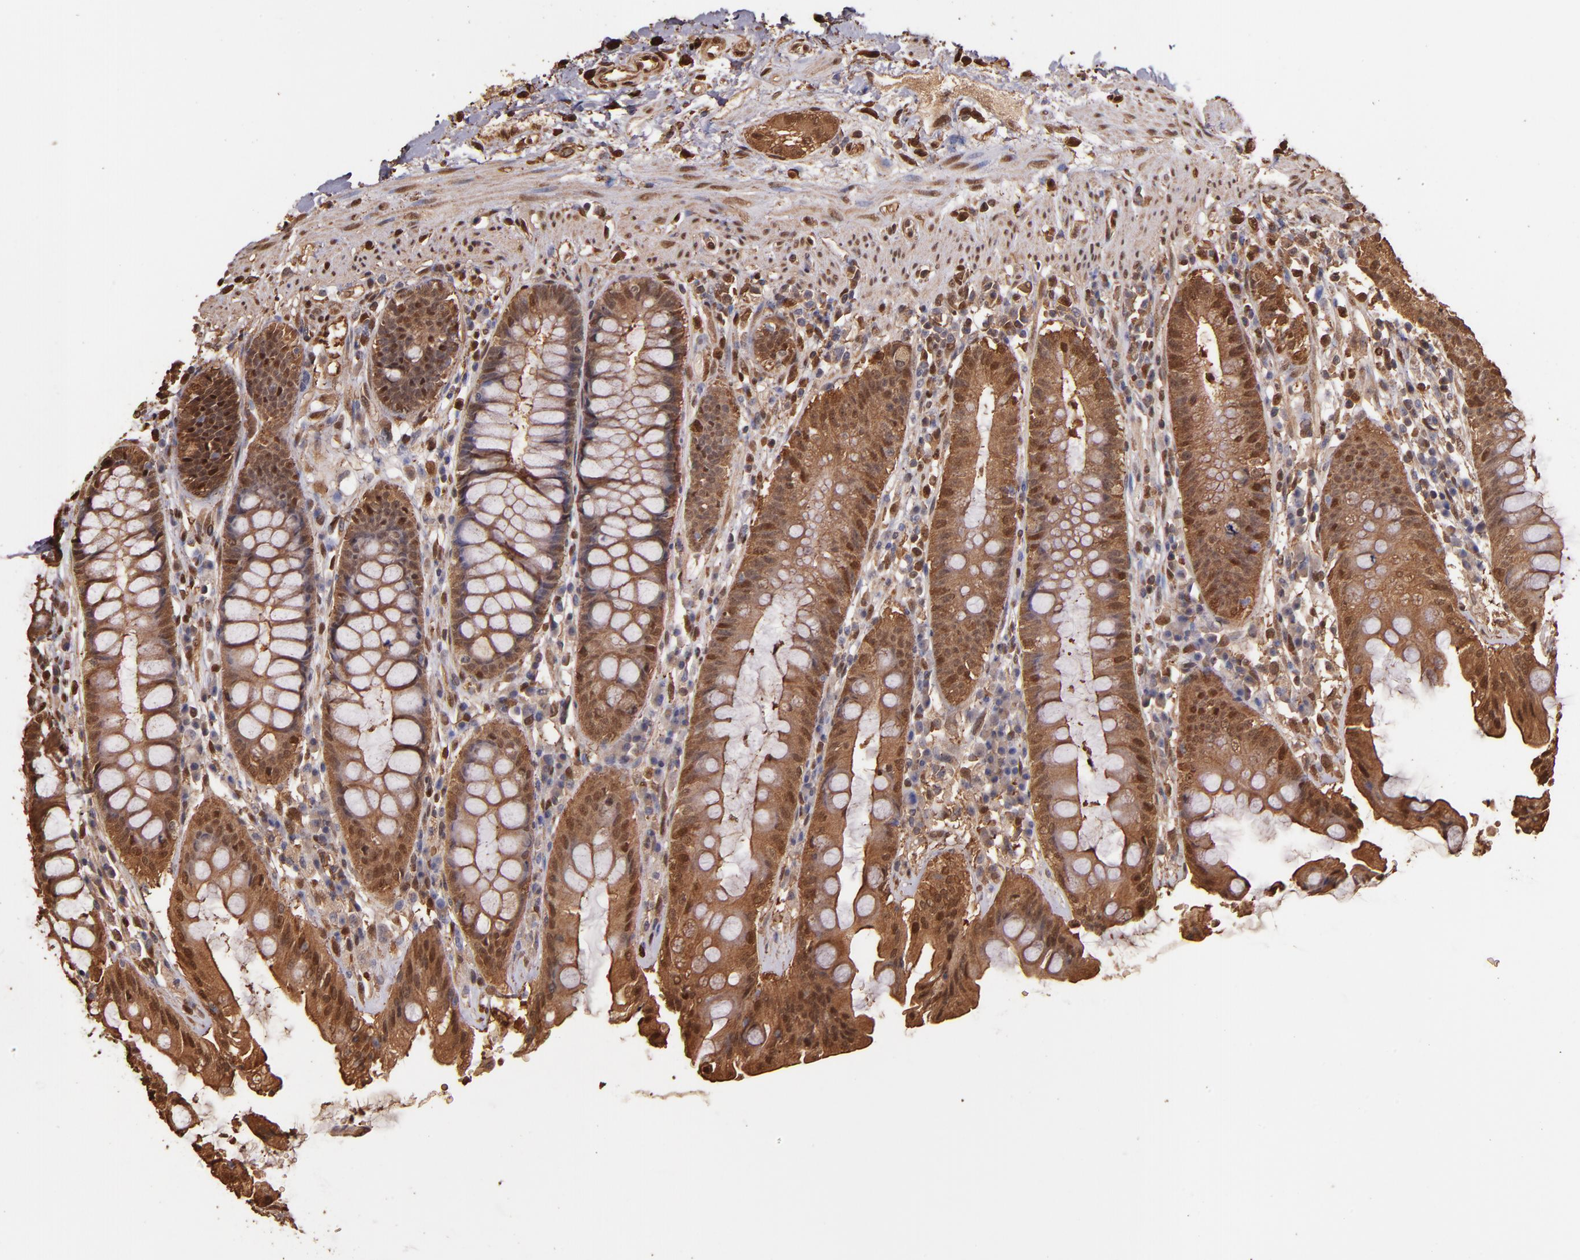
{"staining": {"intensity": "moderate", "quantity": ">75%", "location": "cytoplasmic/membranous,nuclear"}, "tissue": "rectum", "cell_type": "Glandular cells", "image_type": "normal", "snomed": [{"axis": "morphology", "description": "Normal tissue, NOS"}, {"axis": "topography", "description": "Rectum"}], "caption": "High-power microscopy captured an IHC photomicrograph of normal rectum, revealing moderate cytoplasmic/membranous,nuclear expression in approximately >75% of glandular cells.", "gene": "S100A6", "patient": {"sex": "female", "age": 46}}